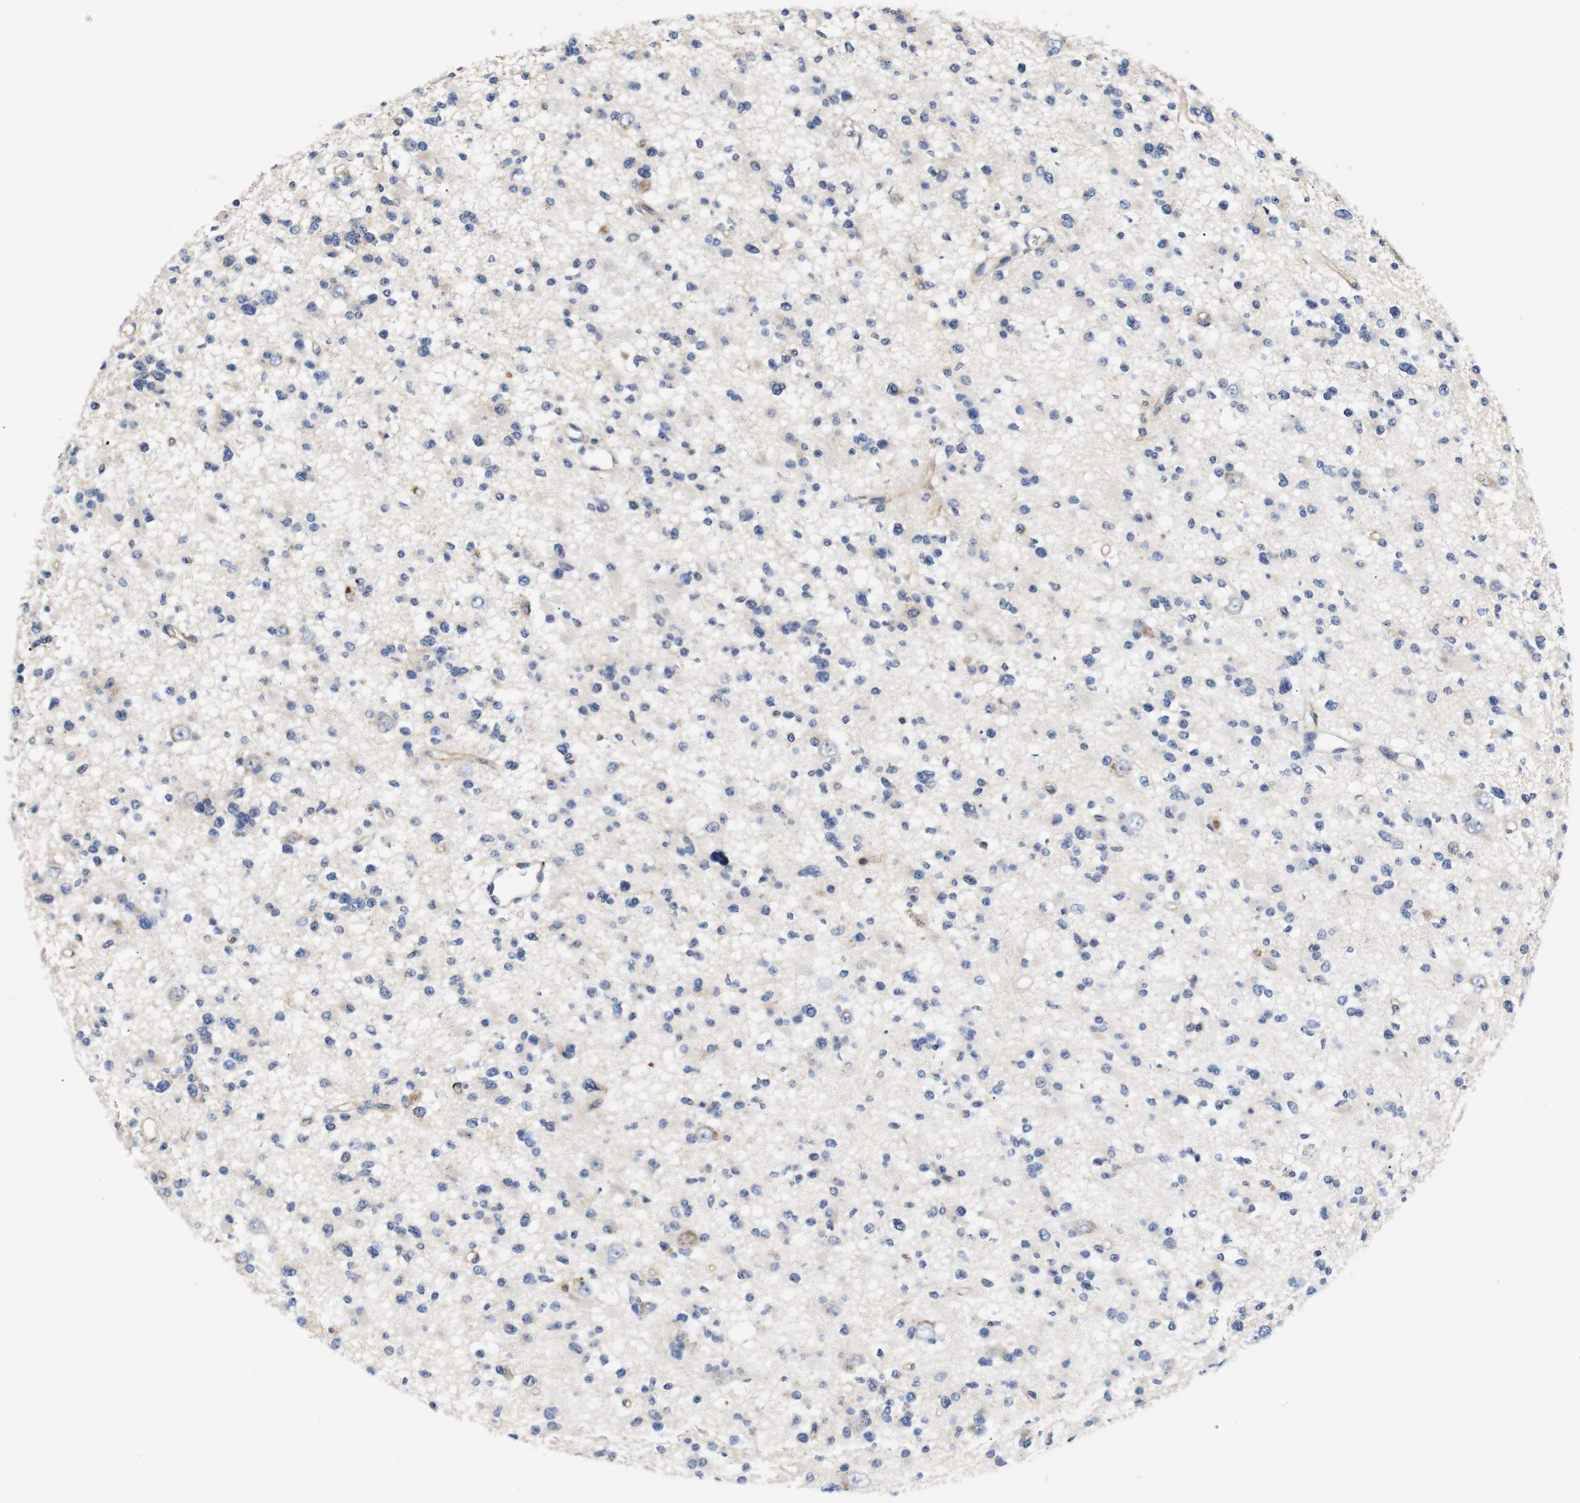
{"staining": {"intensity": "negative", "quantity": "none", "location": "none"}, "tissue": "glioma", "cell_type": "Tumor cells", "image_type": "cancer", "snomed": [{"axis": "morphology", "description": "Glioma, malignant, Low grade"}, {"axis": "topography", "description": "Brain"}], "caption": "There is no significant staining in tumor cells of malignant glioma (low-grade). (DAB immunohistochemistry, high magnification).", "gene": "SDCBP", "patient": {"sex": "female", "age": 22}}